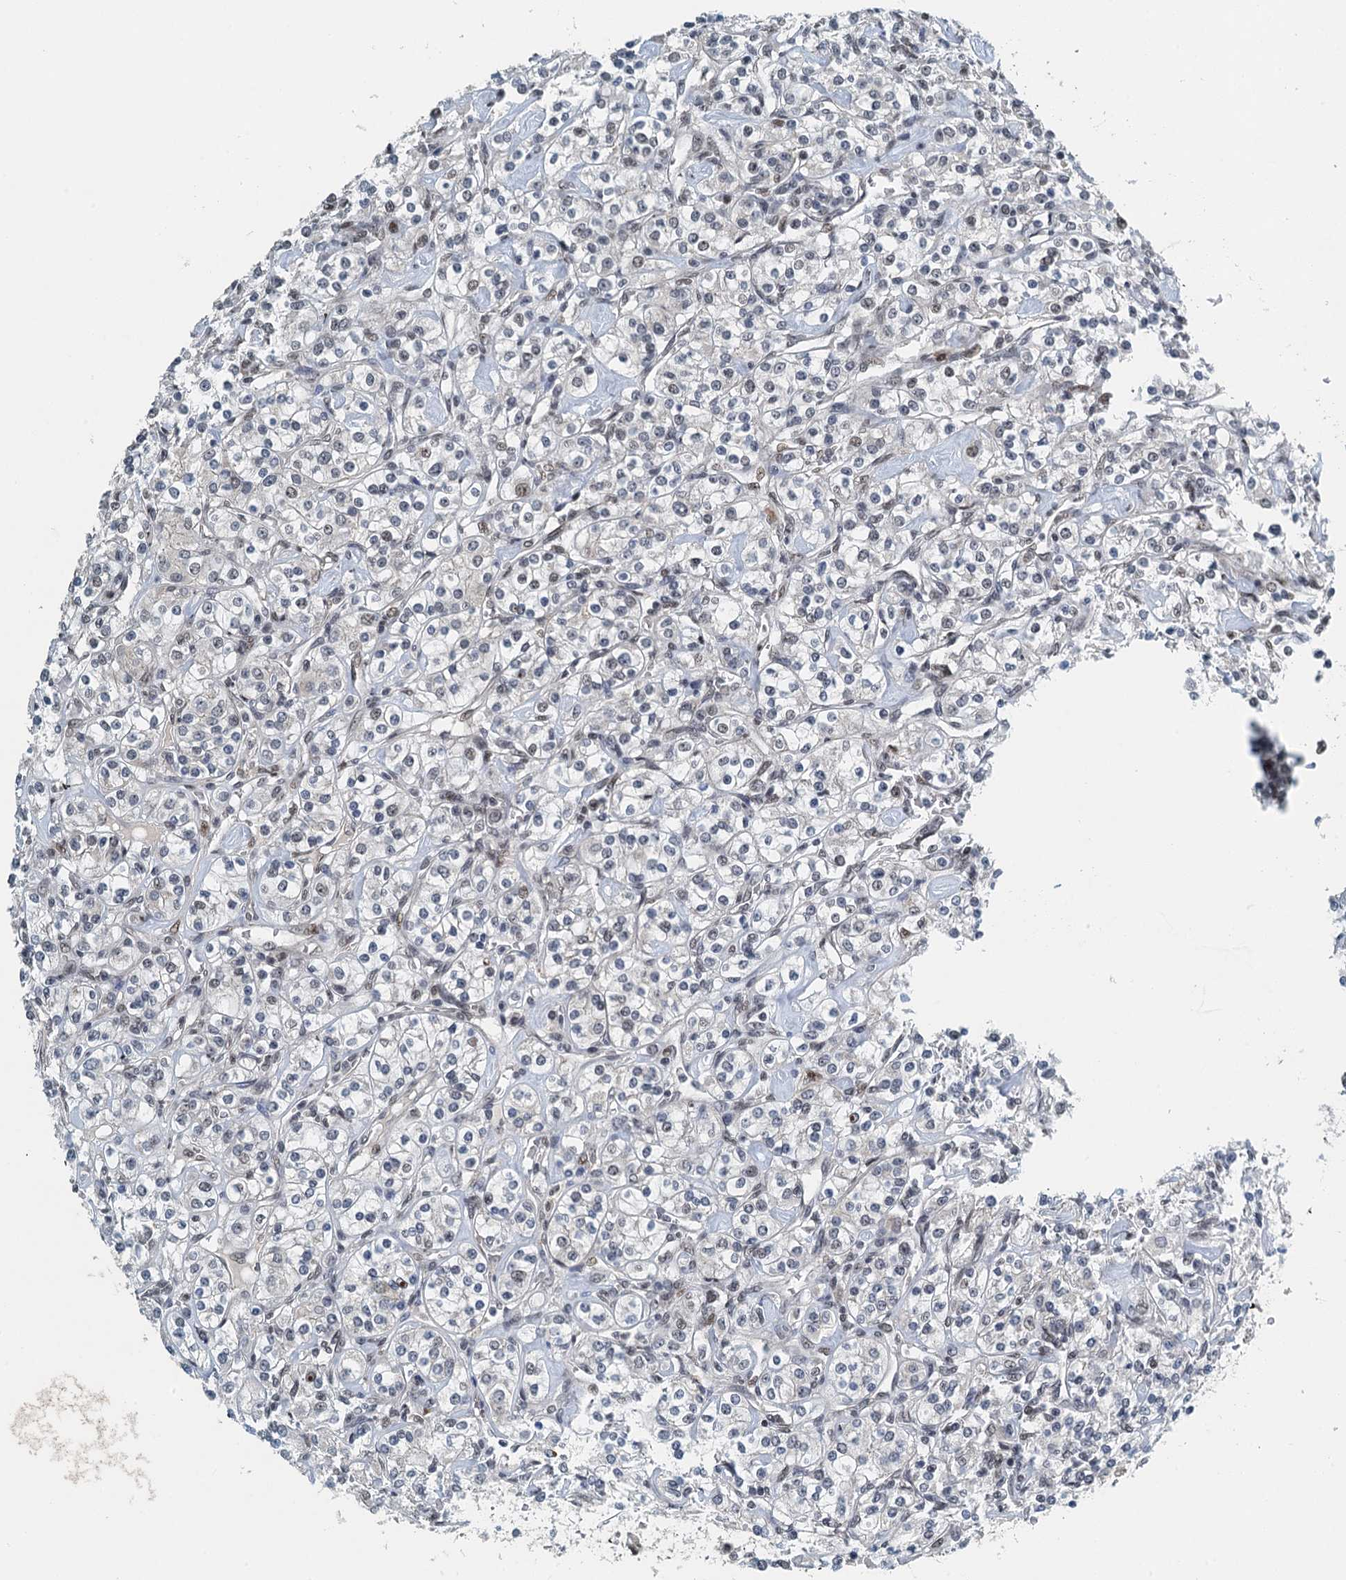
{"staining": {"intensity": "weak", "quantity": "25%-75%", "location": "nuclear"}, "tissue": "renal cancer", "cell_type": "Tumor cells", "image_type": "cancer", "snomed": [{"axis": "morphology", "description": "Adenocarcinoma, NOS"}, {"axis": "topography", "description": "Kidney"}], "caption": "A brown stain shows weak nuclear expression of a protein in human adenocarcinoma (renal) tumor cells. (DAB IHC, brown staining for protein, blue staining for nuclei).", "gene": "MTA3", "patient": {"sex": "male", "age": 77}}